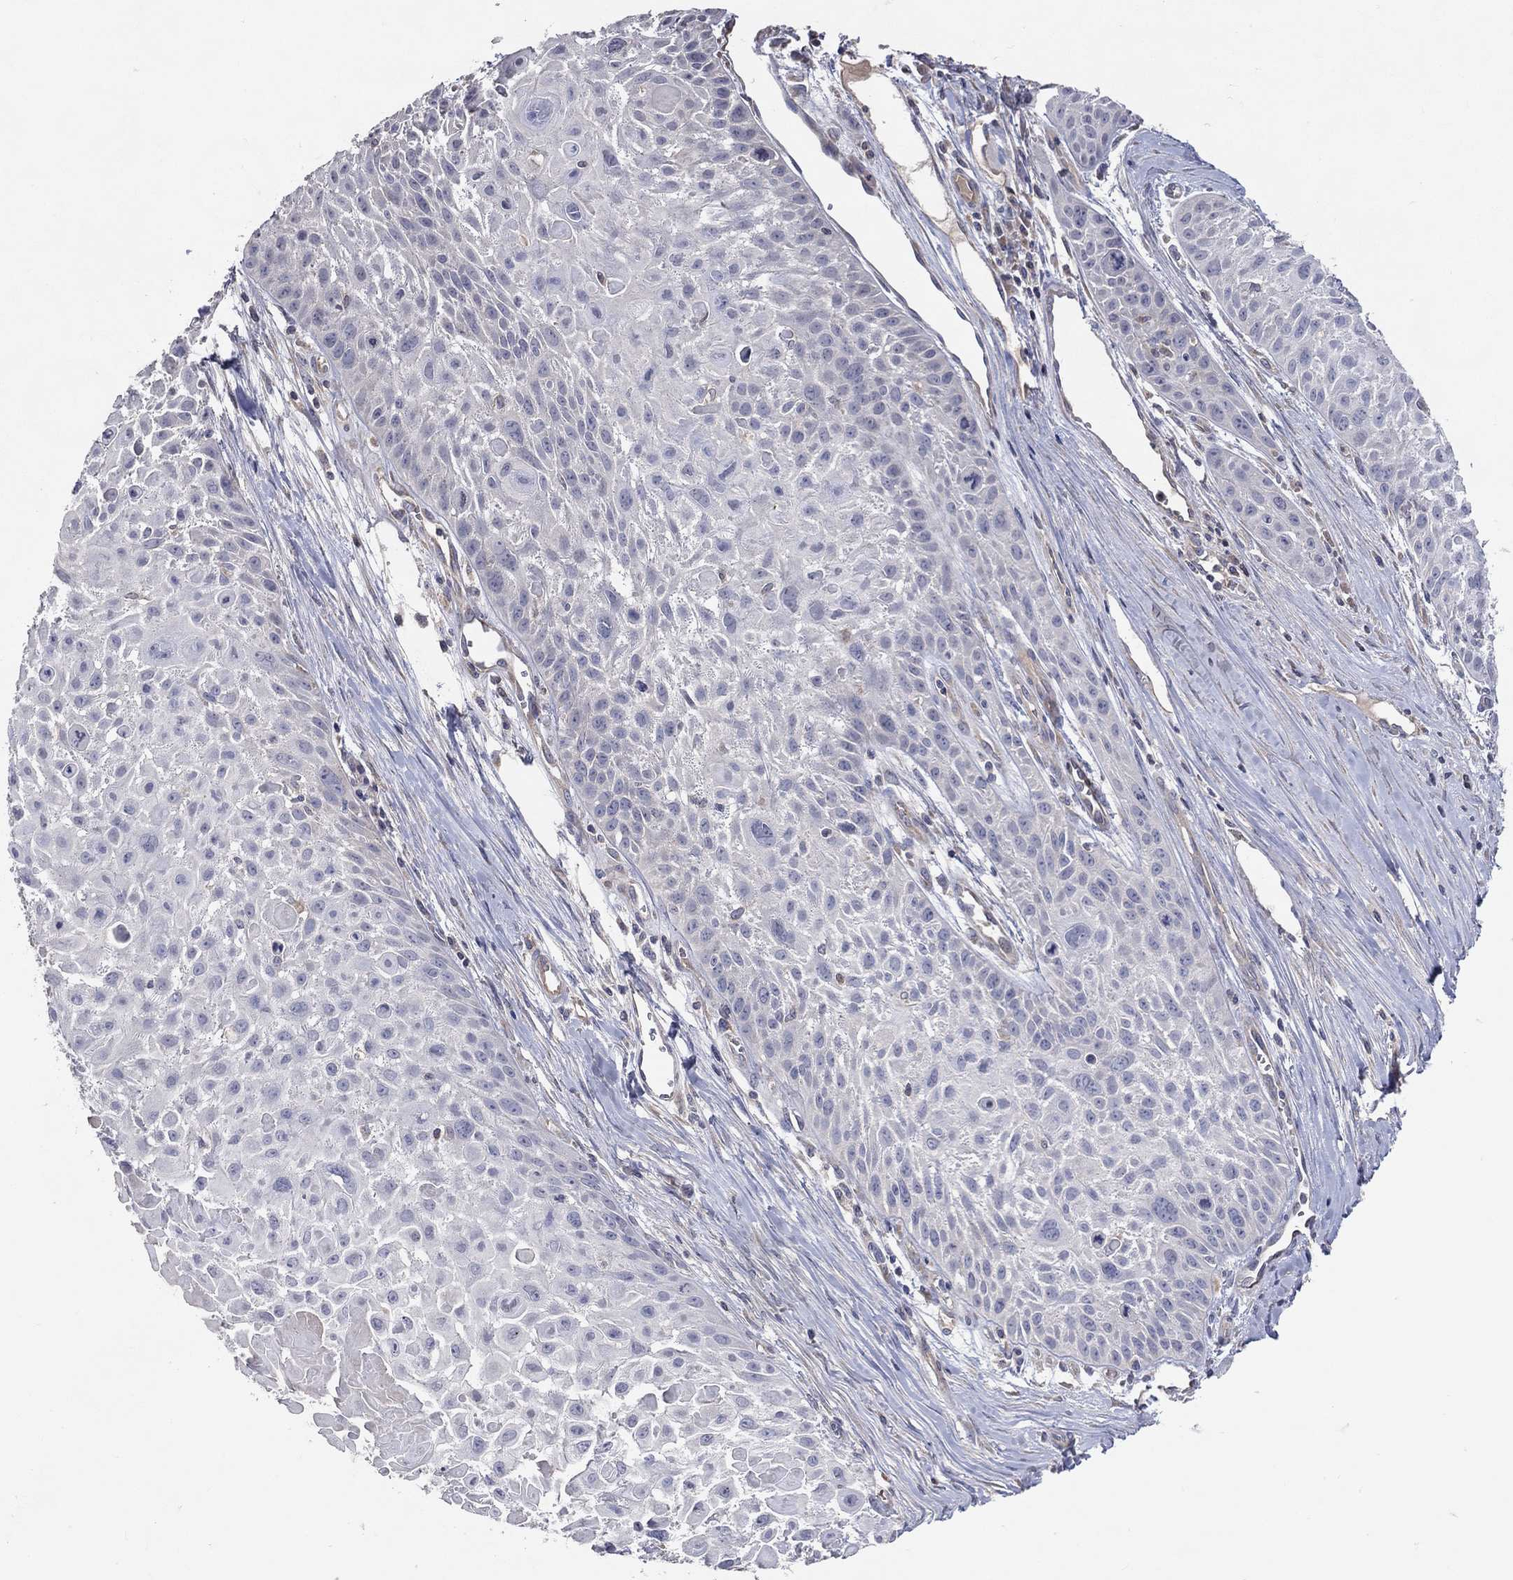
{"staining": {"intensity": "negative", "quantity": "none", "location": "none"}, "tissue": "skin cancer", "cell_type": "Tumor cells", "image_type": "cancer", "snomed": [{"axis": "morphology", "description": "Squamous cell carcinoma, NOS"}, {"axis": "topography", "description": "Skin"}, {"axis": "topography", "description": "Anal"}], "caption": "IHC photomicrograph of skin cancer stained for a protein (brown), which demonstrates no staining in tumor cells.", "gene": "DNAH7", "patient": {"sex": "female", "age": 75}}